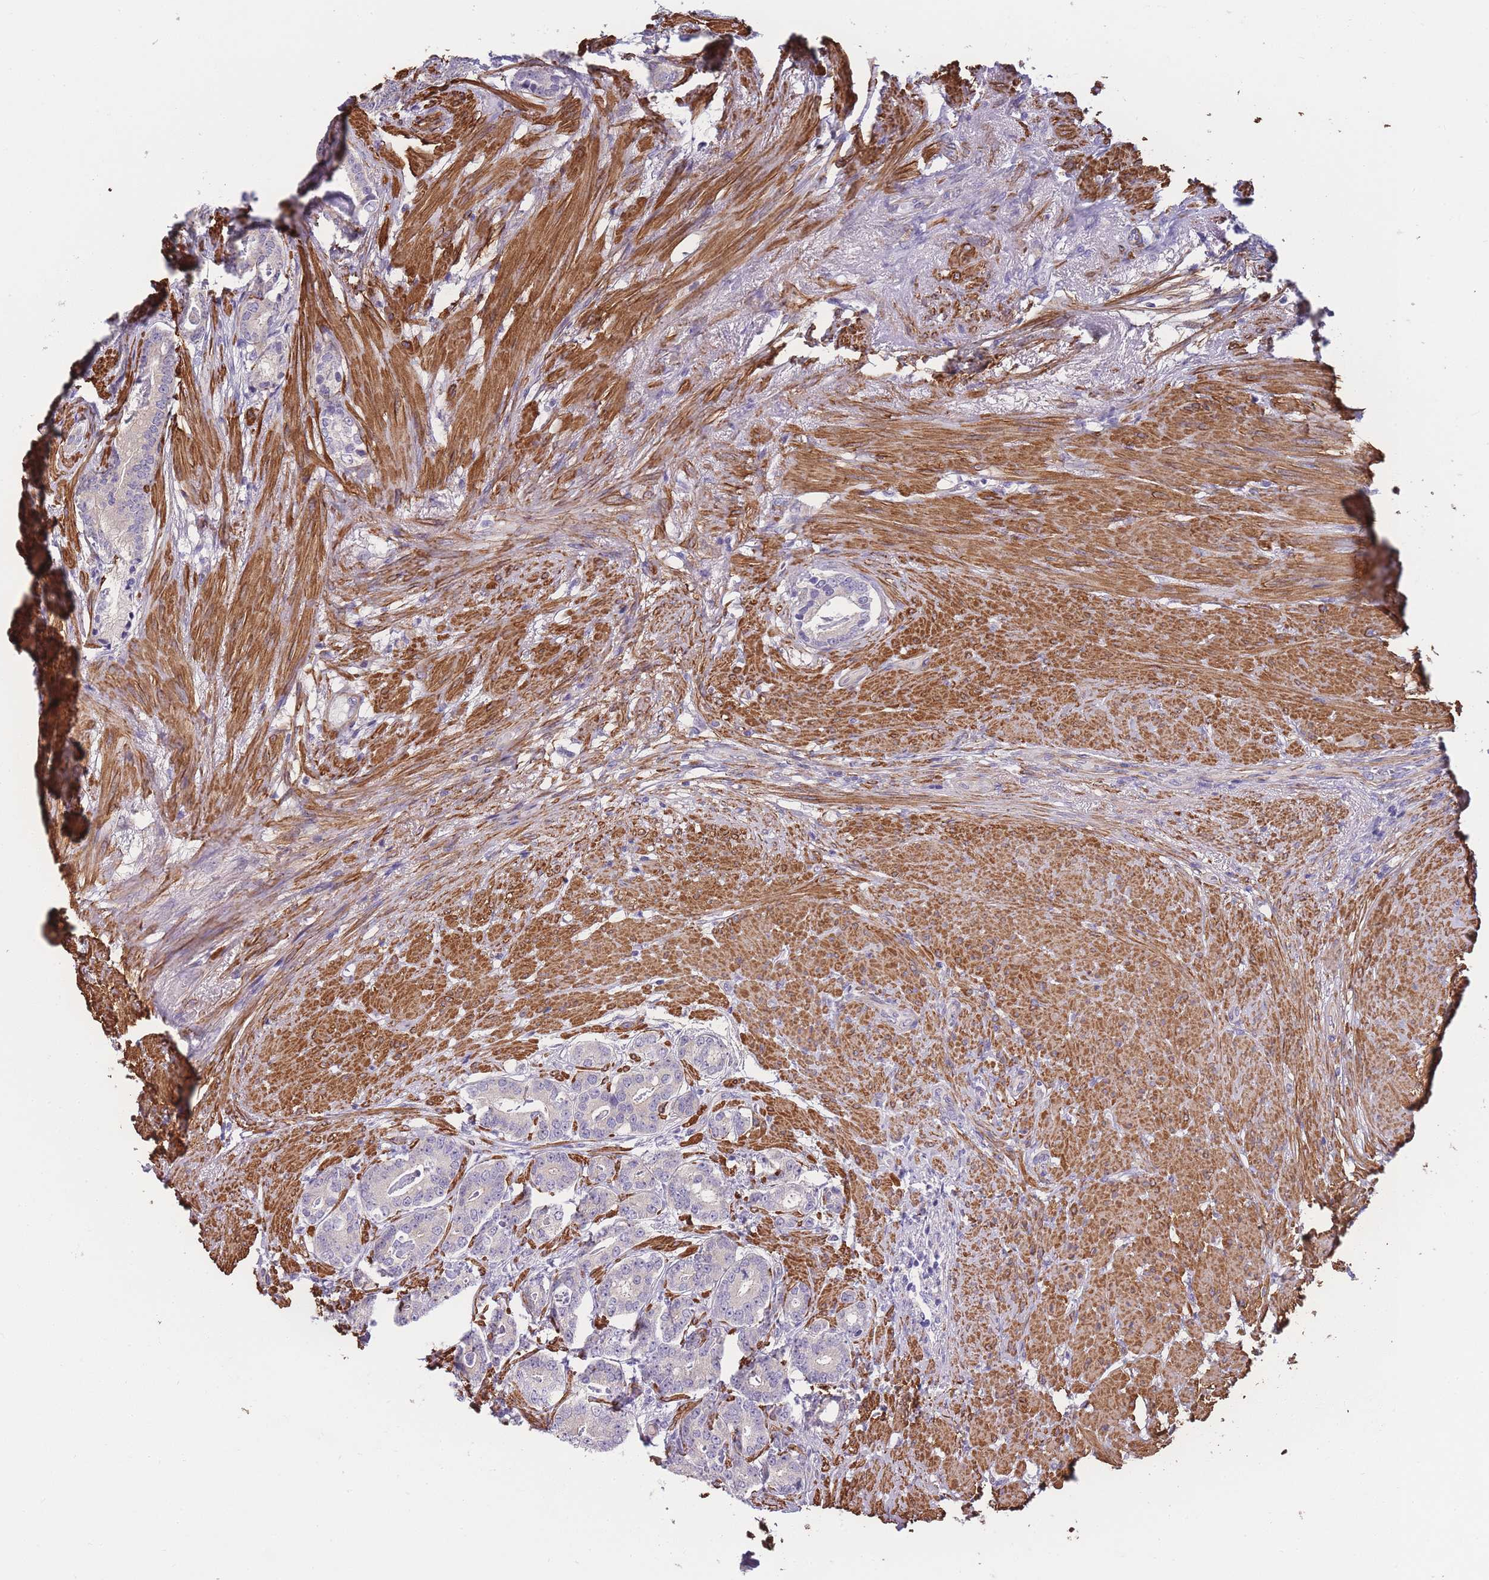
{"staining": {"intensity": "weak", "quantity": "<25%", "location": "cytoplasmic/membranous"}, "tissue": "prostate cancer", "cell_type": "Tumor cells", "image_type": "cancer", "snomed": [{"axis": "morphology", "description": "Adenocarcinoma, Low grade"}, {"axis": "topography", "description": "Prostate"}], "caption": "A histopathology image of human adenocarcinoma (low-grade) (prostate) is negative for staining in tumor cells. (DAB (3,3'-diaminobenzidine) immunohistochemistry (IHC), high magnification).", "gene": "FAM124A", "patient": {"sex": "male", "age": 71}}